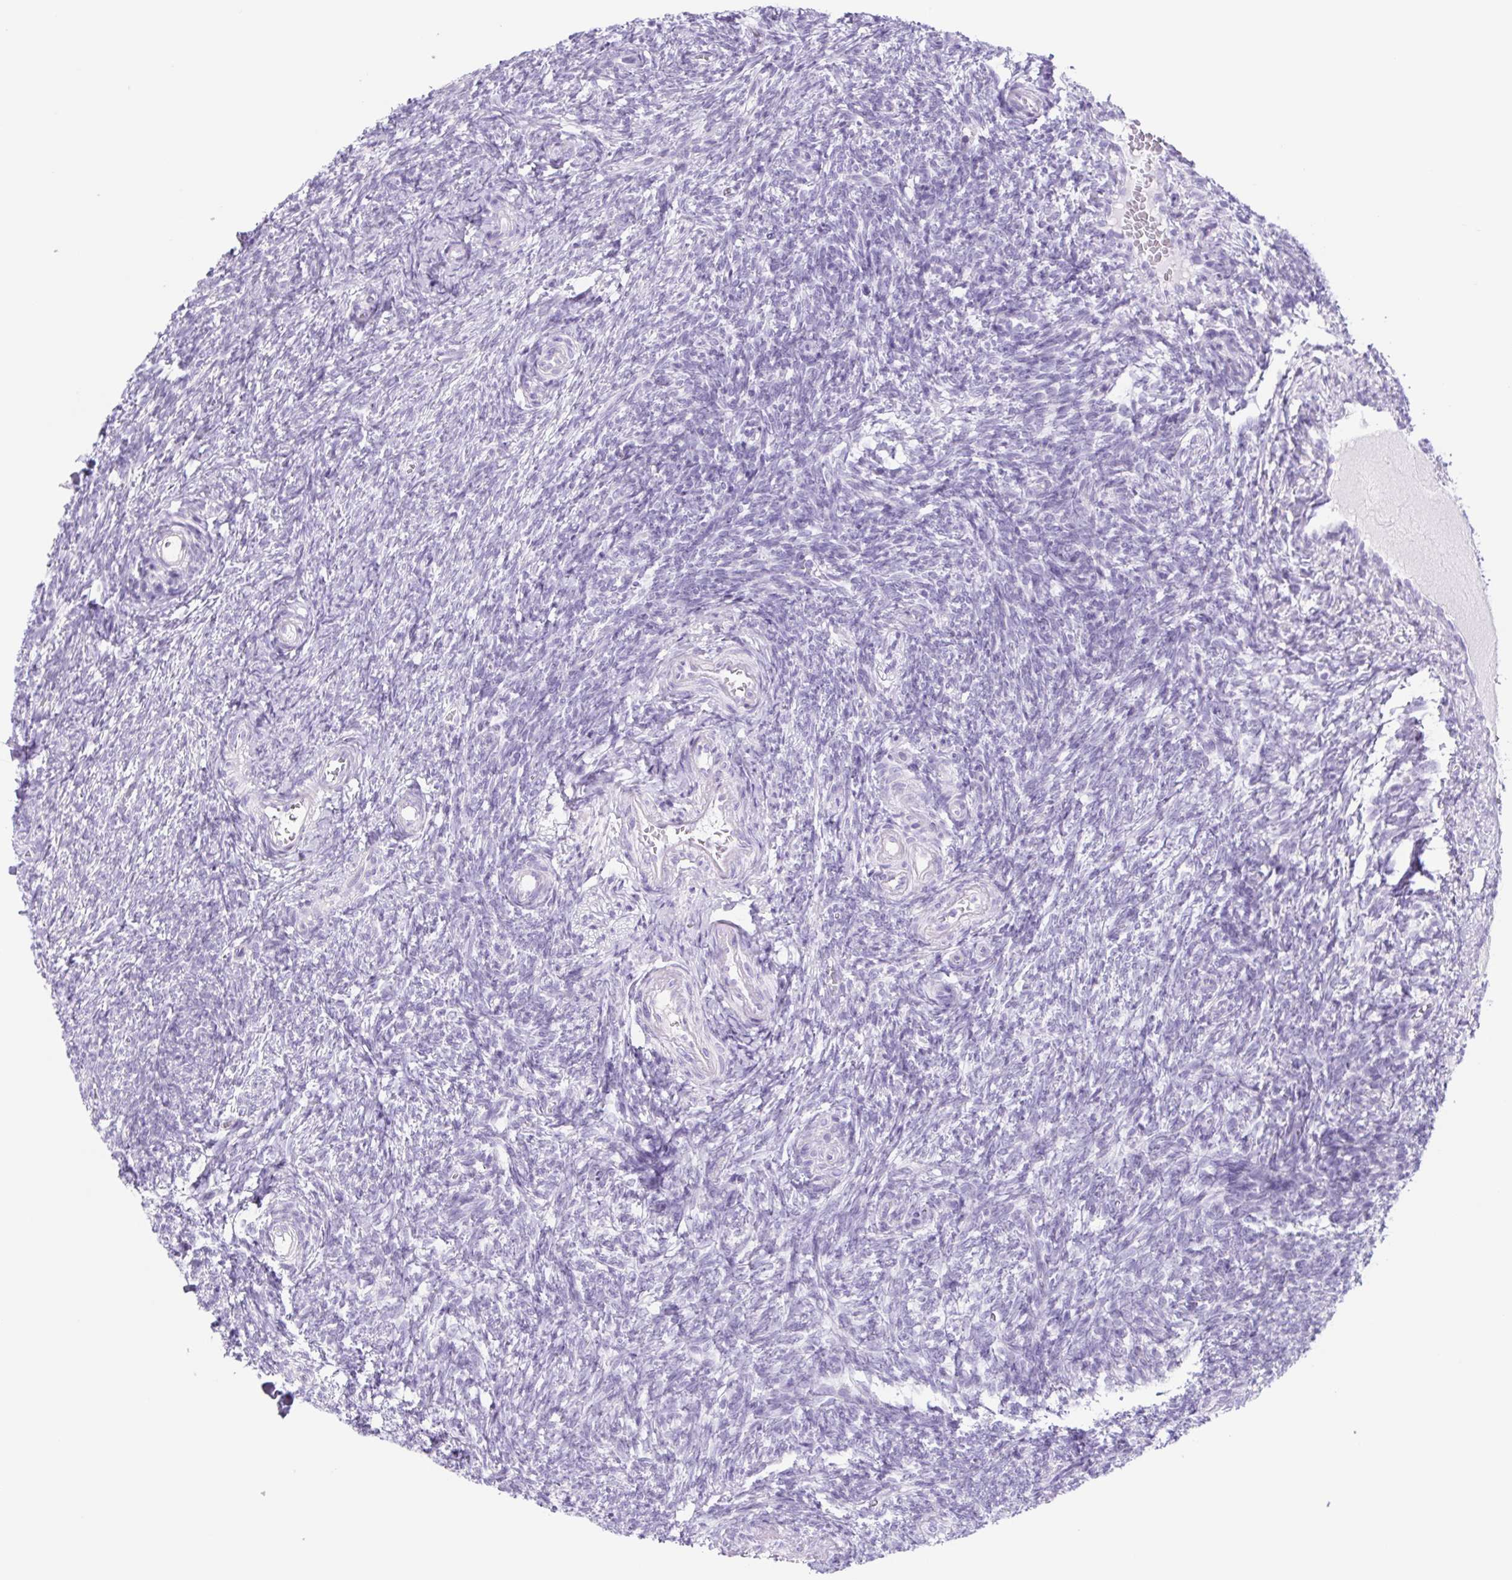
{"staining": {"intensity": "negative", "quantity": "none", "location": "none"}, "tissue": "ovary", "cell_type": "Ovarian stroma cells", "image_type": "normal", "snomed": [{"axis": "morphology", "description": "Normal tissue, NOS"}, {"axis": "topography", "description": "Ovary"}], "caption": "High magnification brightfield microscopy of benign ovary stained with DAB (3,3'-diaminobenzidine) (brown) and counterstained with hematoxylin (blue): ovarian stroma cells show no significant staining. Brightfield microscopy of IHC stained with DAB (brown) and hematoxylin (blue), captured at high magnification.", "gene": "CYP21A2", "patient": {"sex": "female", "age": 39}}